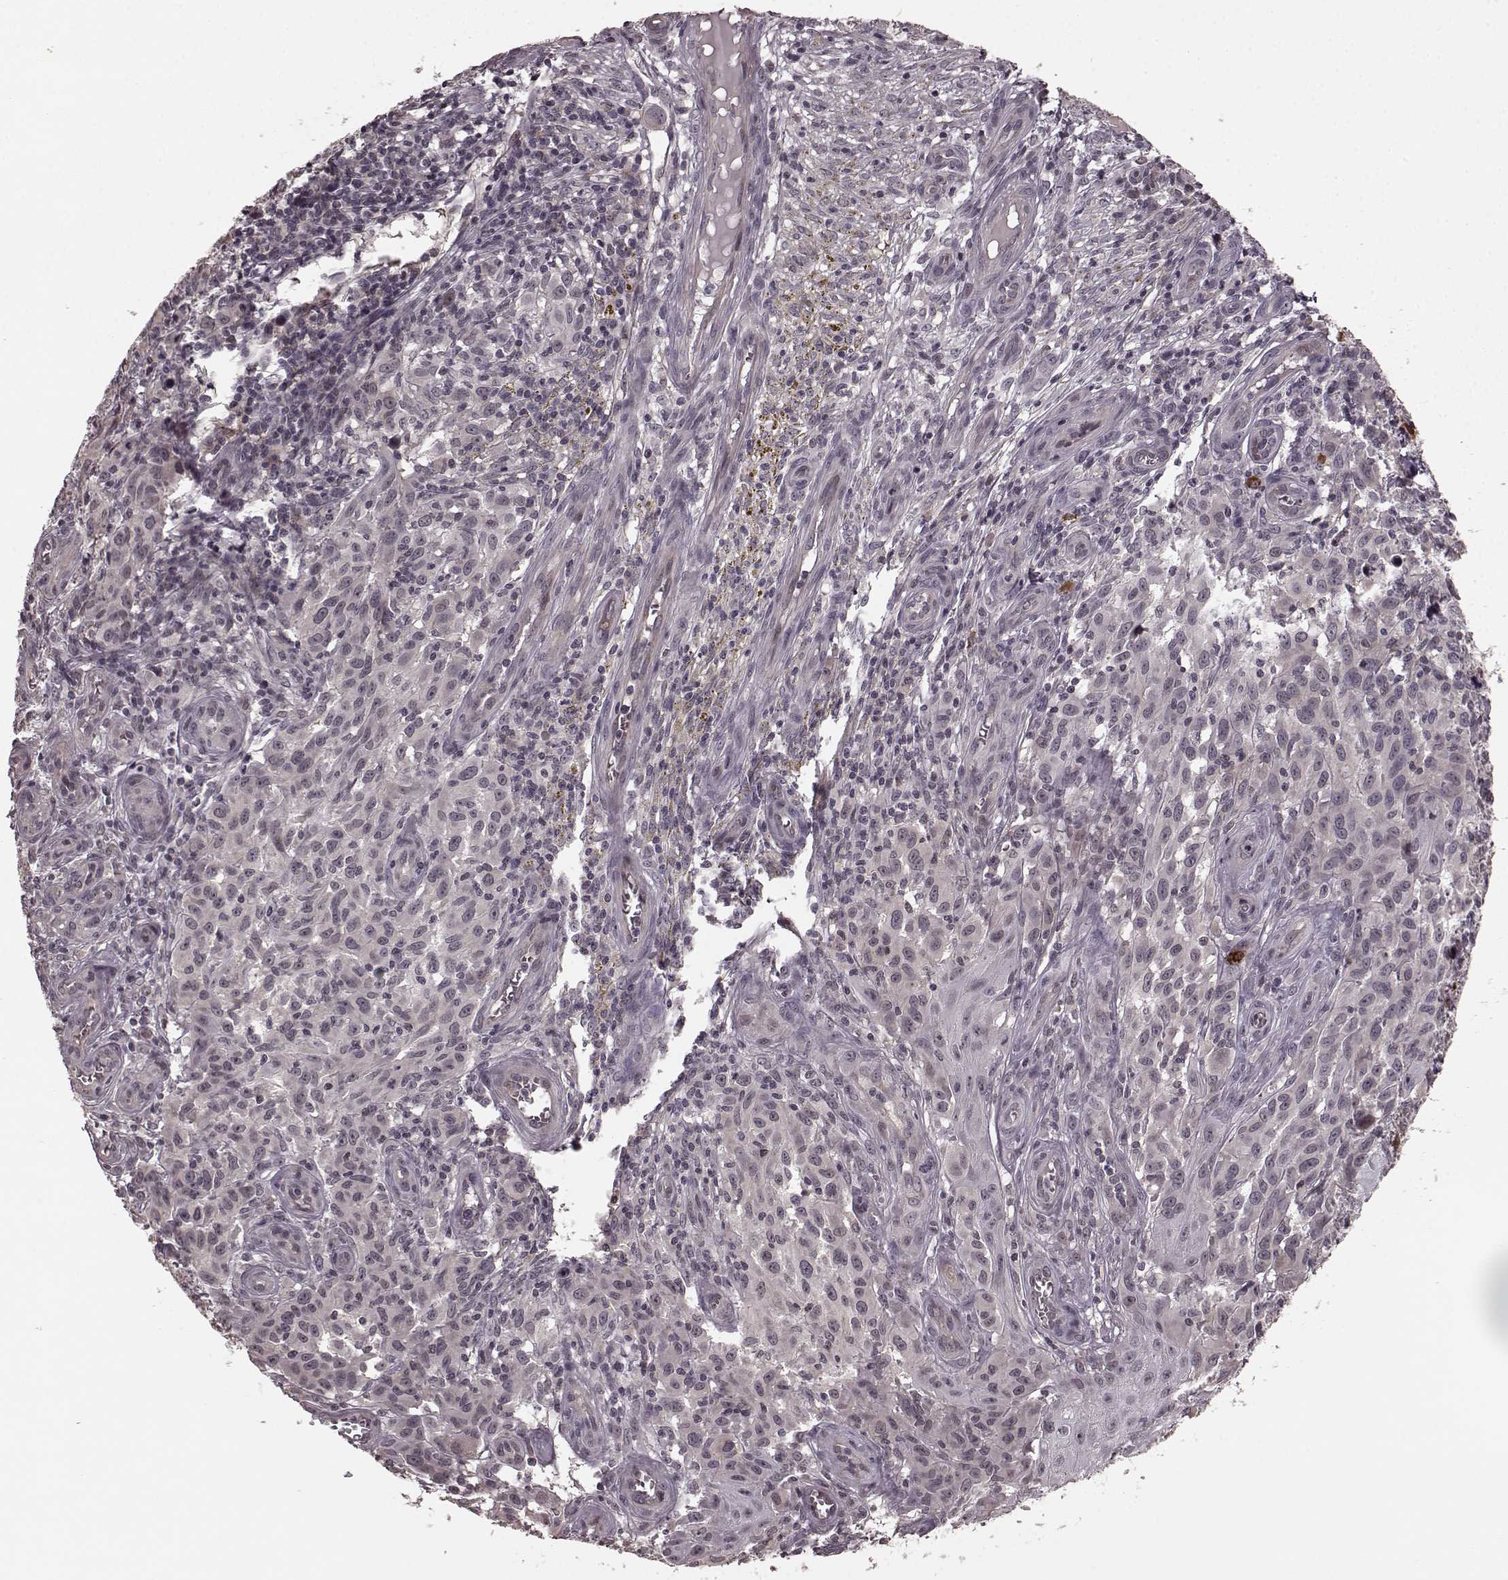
{"staining": {"intensity": "negative", "quantity": "none", "location": "none"}, "tissue": "melanoma", "cell_type": "Tumor cells", "image_type": "cancer", "snomed": [{"axis": "morphology", "description": "Malignant melanoma, NOS"}, {"axis": "topography", "description": "Skin"}], "caption": "High magnification brightfield microscopy of melanoma stained with DAB (3,3'-diaminobenzidine) (brown) and counterstained with hematoxylin (blue): tumor cells show no significant expression.", "gene": "PLCB4", "patient": {"sex": "female", "age": 53}}